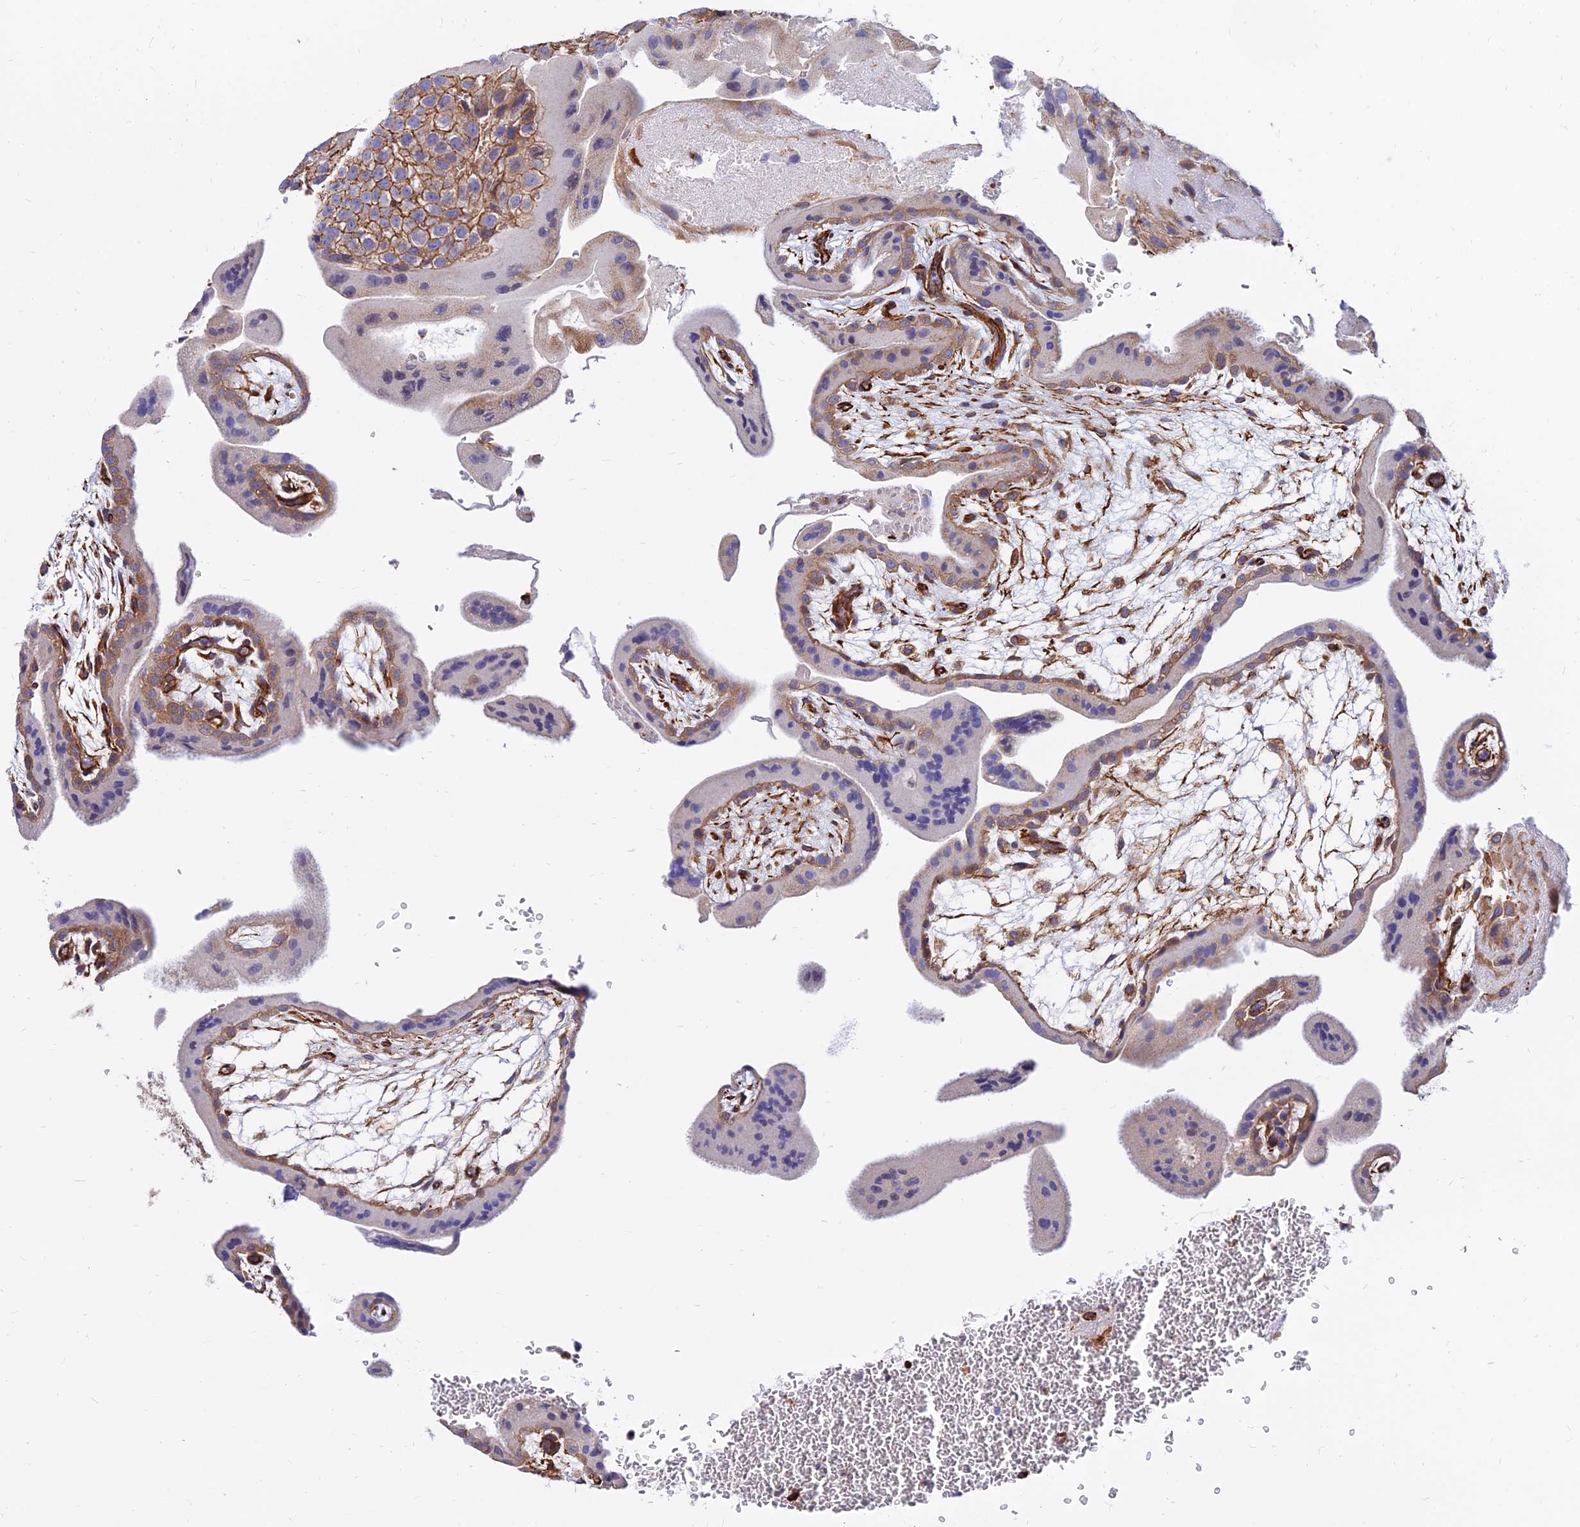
{"staining": {"intensity": "weak", "quantity": ">75%", "location": "cytoplasmic/membranous"}, "tissue": "placenta", "cell_type": "Decidual cells", "image_type": "normal", "snomed": [{"axis": "morphology", "description": "Normal tissue, NOS"}, {"axis": "topography", "description": "Placenta"}], "caption": "Protein expression analysis of unremarkable placenta demonstrates weak cytoplasmic/membranous expression in about >75% of decidual cells.", "gene": "CDK18", "patient": {"sex": "female", "age": 35}}